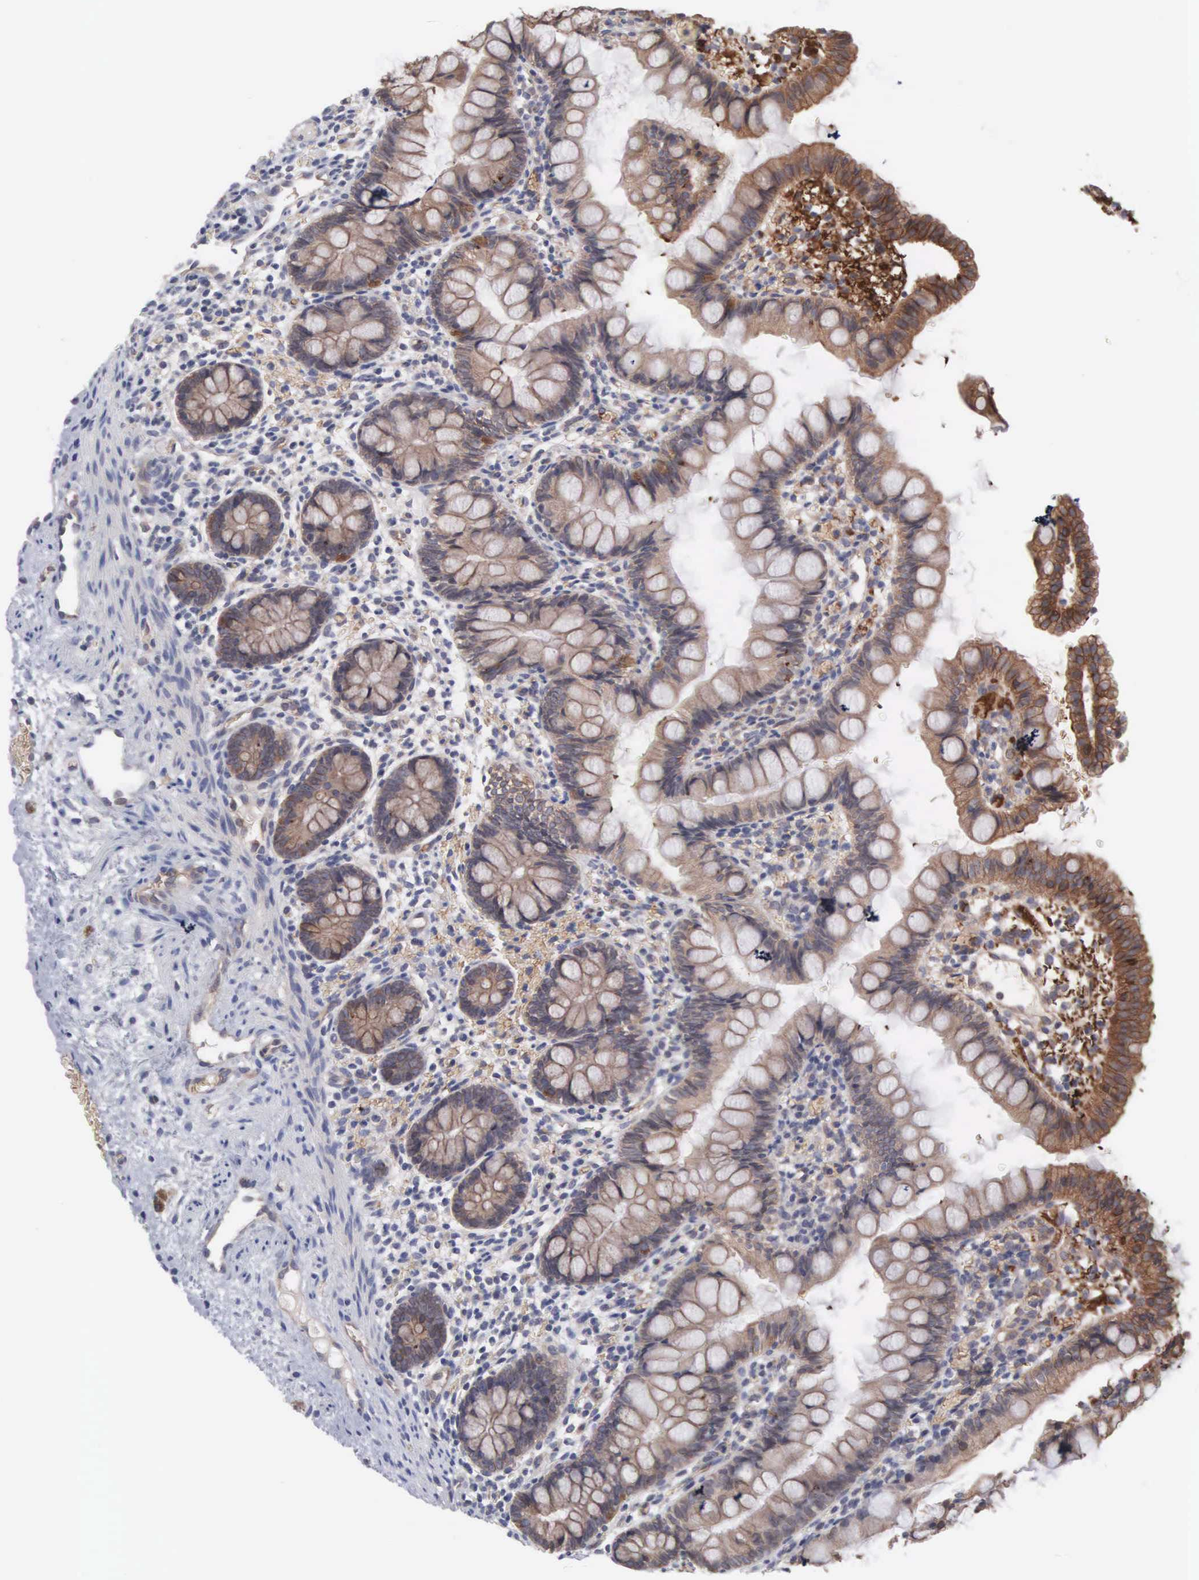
{"staining": {"intensity": "moderate", "quantity": ">75%", "location": "cytoplasmic/membranous"}, "tissue": "small intestine", "cell_type": "Glandular cells", "image_type": "normal", "snomed": [{"axis": "morphology", "description": "Normal tissue, NOS"}, {"axis": "topography", "description": "Small intestine"}], "caption": "High-power microscopy captured an immunohistochemistry (IHC) micrograph of unremarkable small intestine, revealing moderate cytoplasmic/membranous staining in approximately >75% of glandular cells. (IHC, brightfield microscopy, high magnification).", "gene": "INF2", "patient": {"sex": "male", "age": 1}}